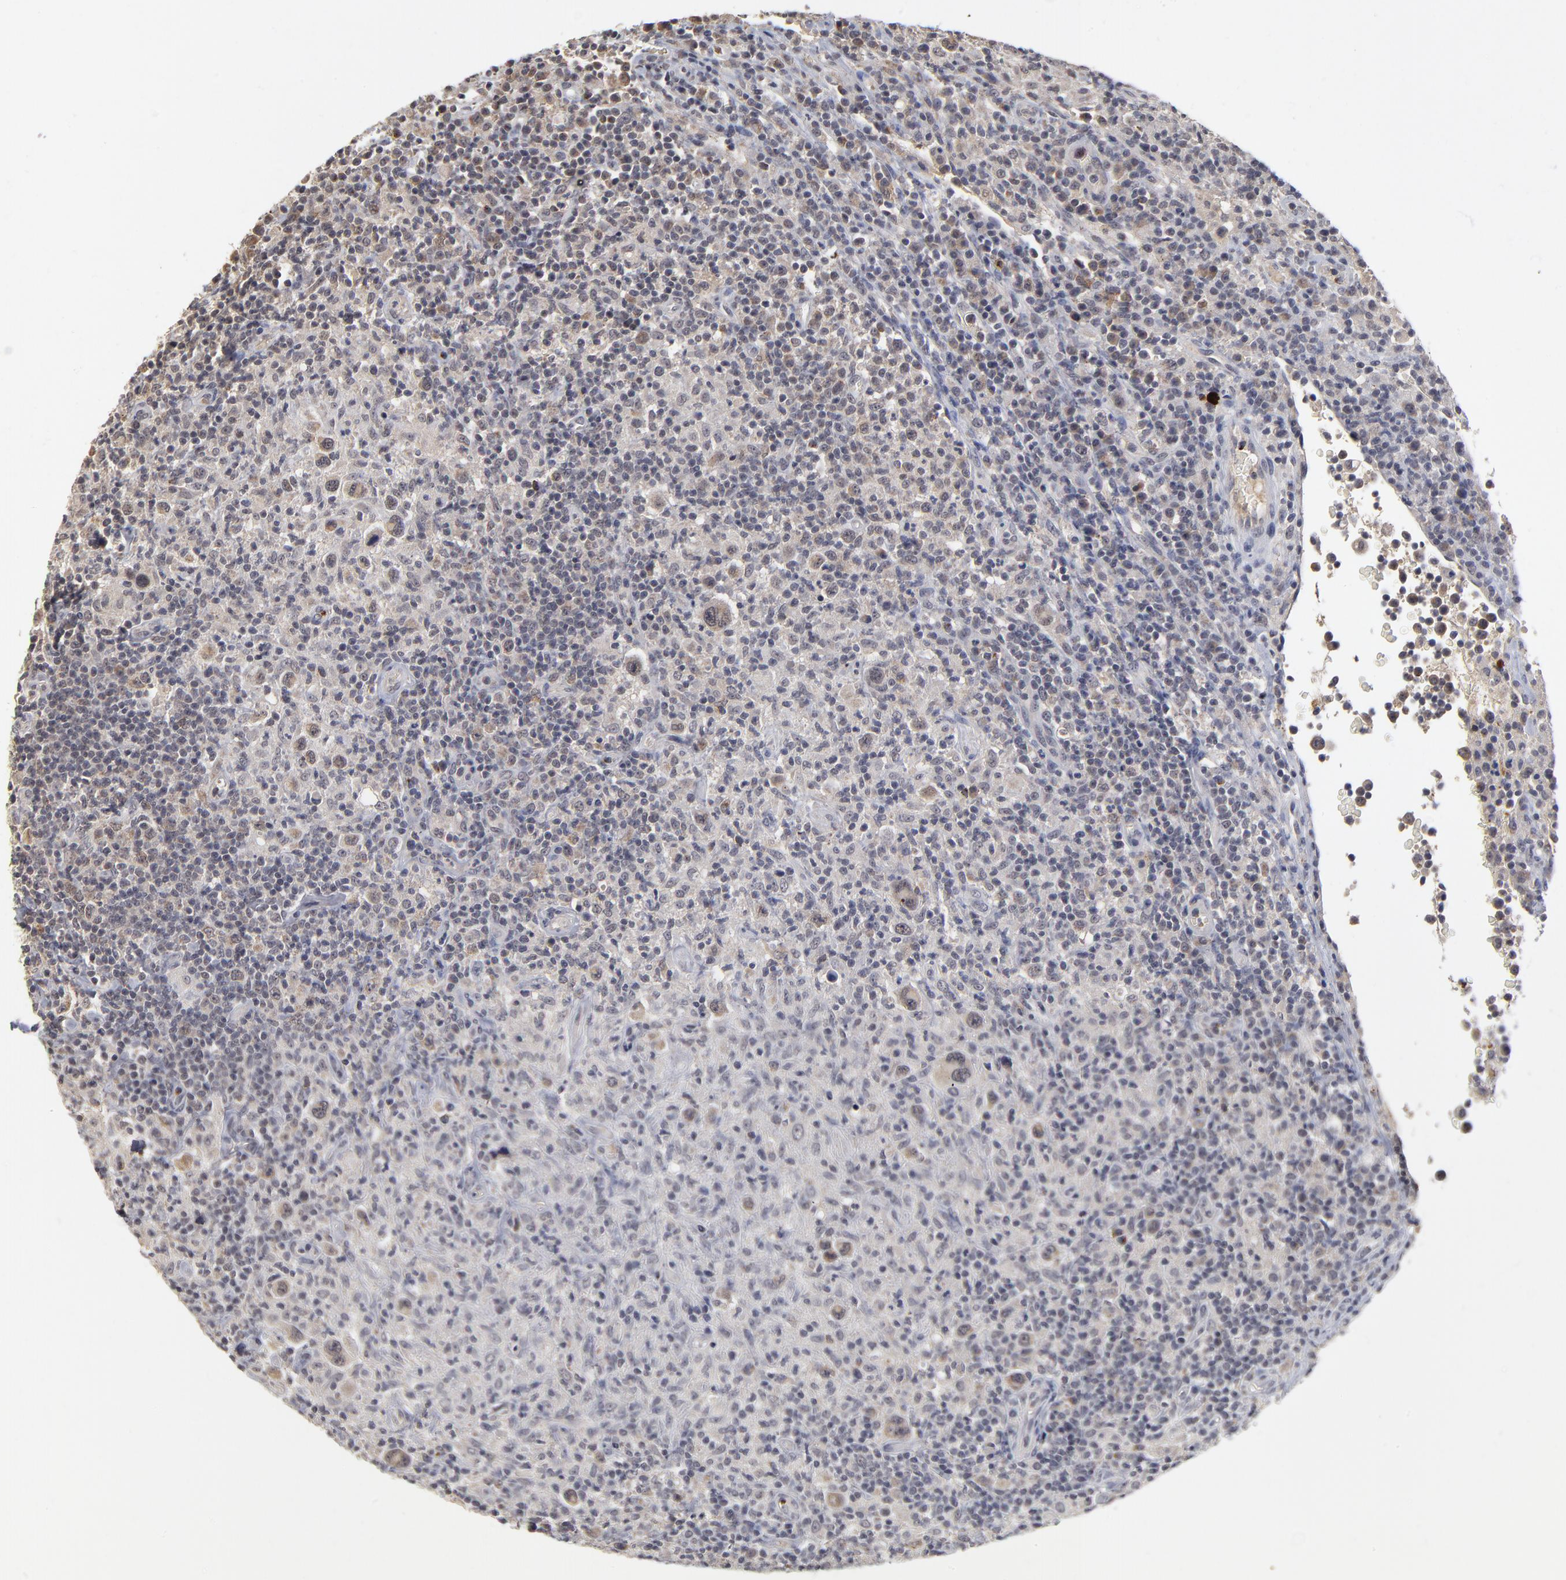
{"staining": {"intensity": "weak", "quantity": "25%-75%", "location": "cytoplasmic/membranous,nuclear"}, "tissue": "lymphoma", "cell_type": "Tumor cells", "image_type": "cancer", "snomed": [{"axis": "morphology", "description": "Hodgkin's disease, NOS"}, {"axis": "topography", "description": "Lymph node"}], "caption": "Hodgkin's disease stained with a brown dye demonstrates weak cytoplasmic/membranous and nuclear positive expression in about 25%-75% of tumor cells.", "gene": "WSB1", "patient": {"sex": "male", "age": 65}}